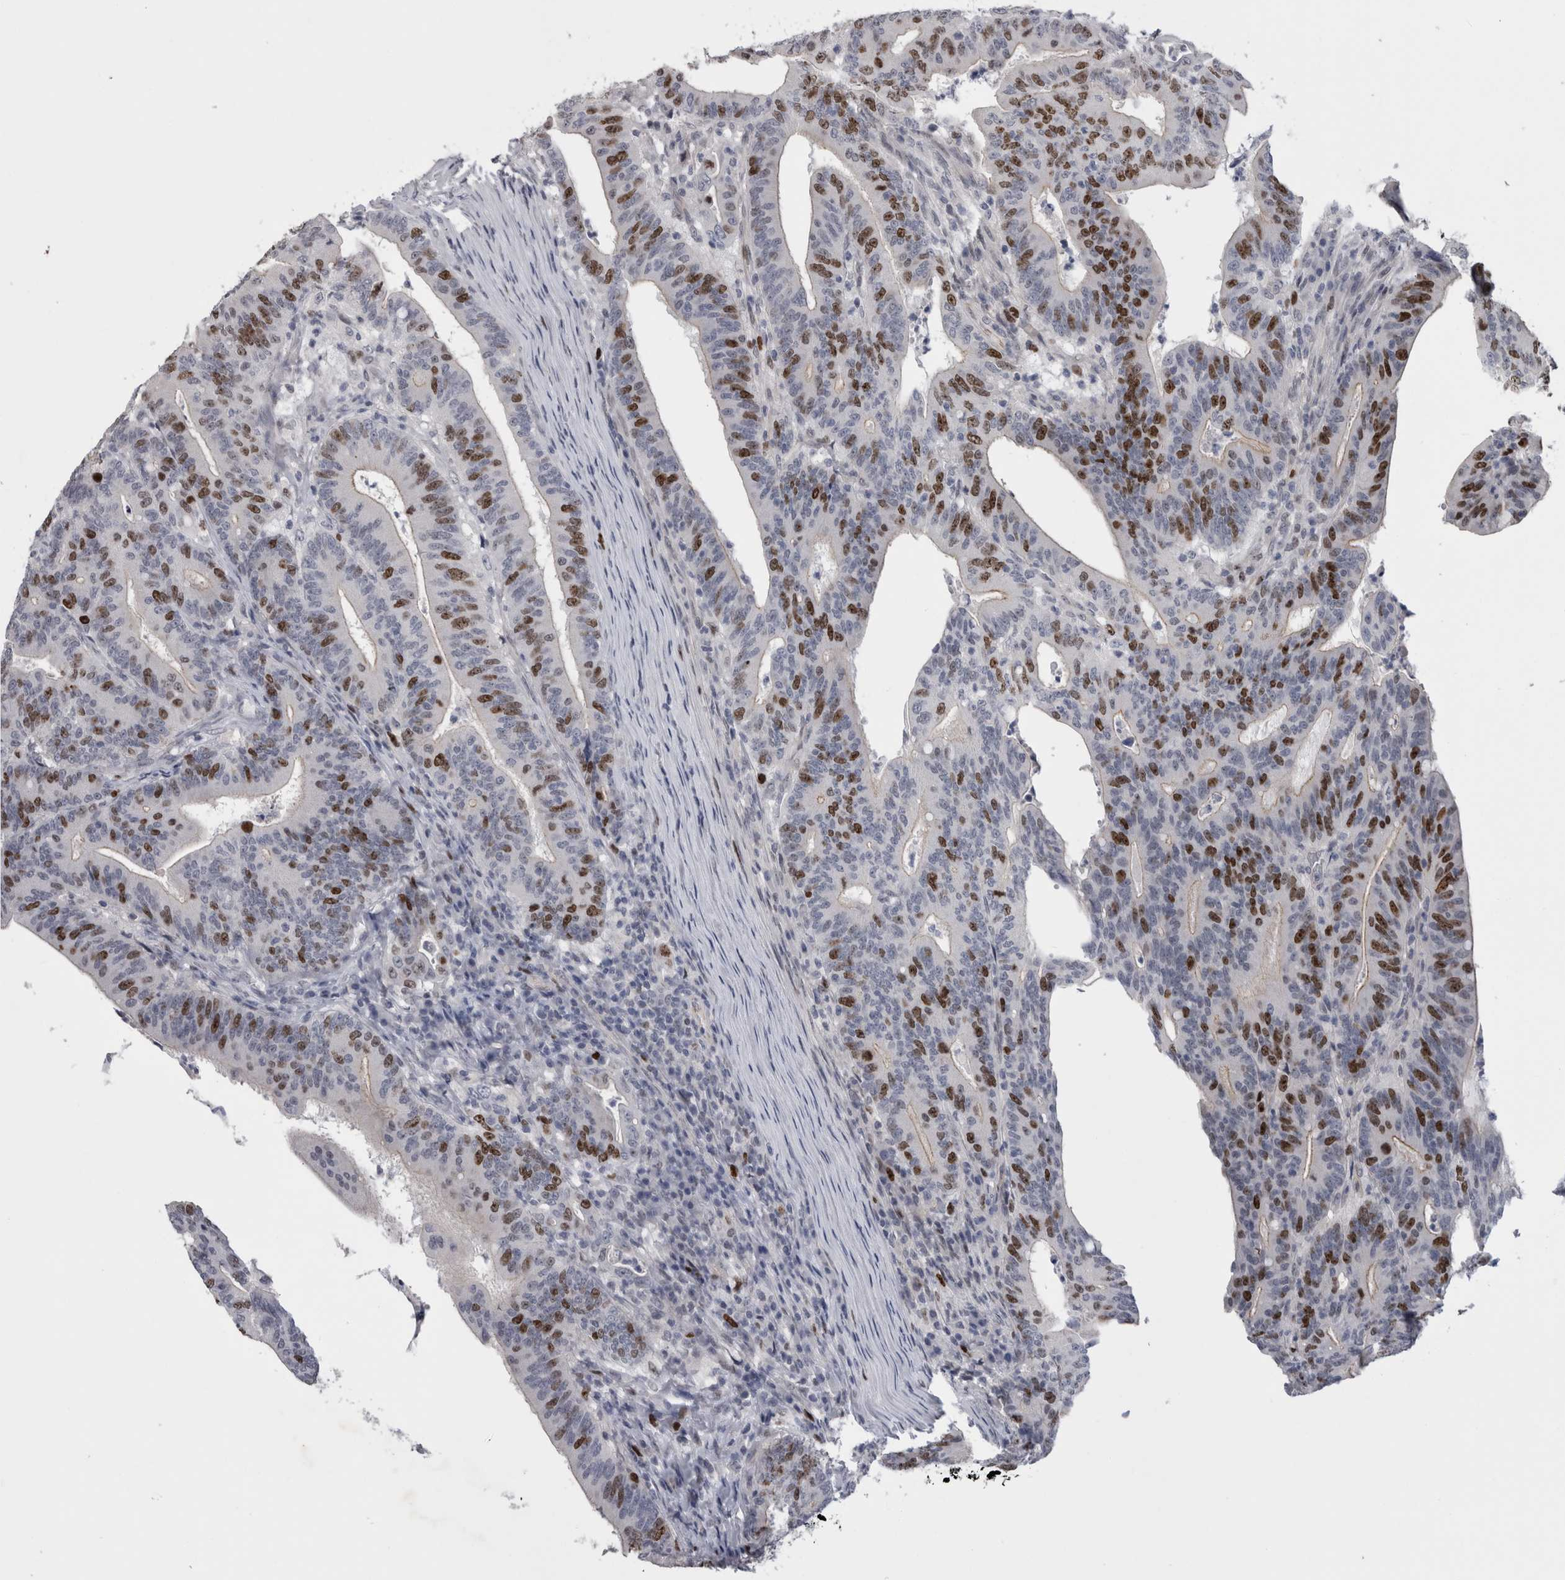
{"staining": {"intensity": "moderate", "quantity": "25%-75%", "location": "nuclear"}, "tissue": "colorectal cancer", "cell_type": "Tumor cells", "image_type": "cancer", "snomed": [{"axis": "morphology", "description": "Adenocarcinoma, NOS"}, {"axis": "topography", "description": "Colon"}], "caption": "A histopathology image of colorectal adenocarcinoma stained for a protein reveals moderate nuclear brown staining in tumor cells.", "gene": "KIF18B", "patient": {"sex": "female", "age": 66}}